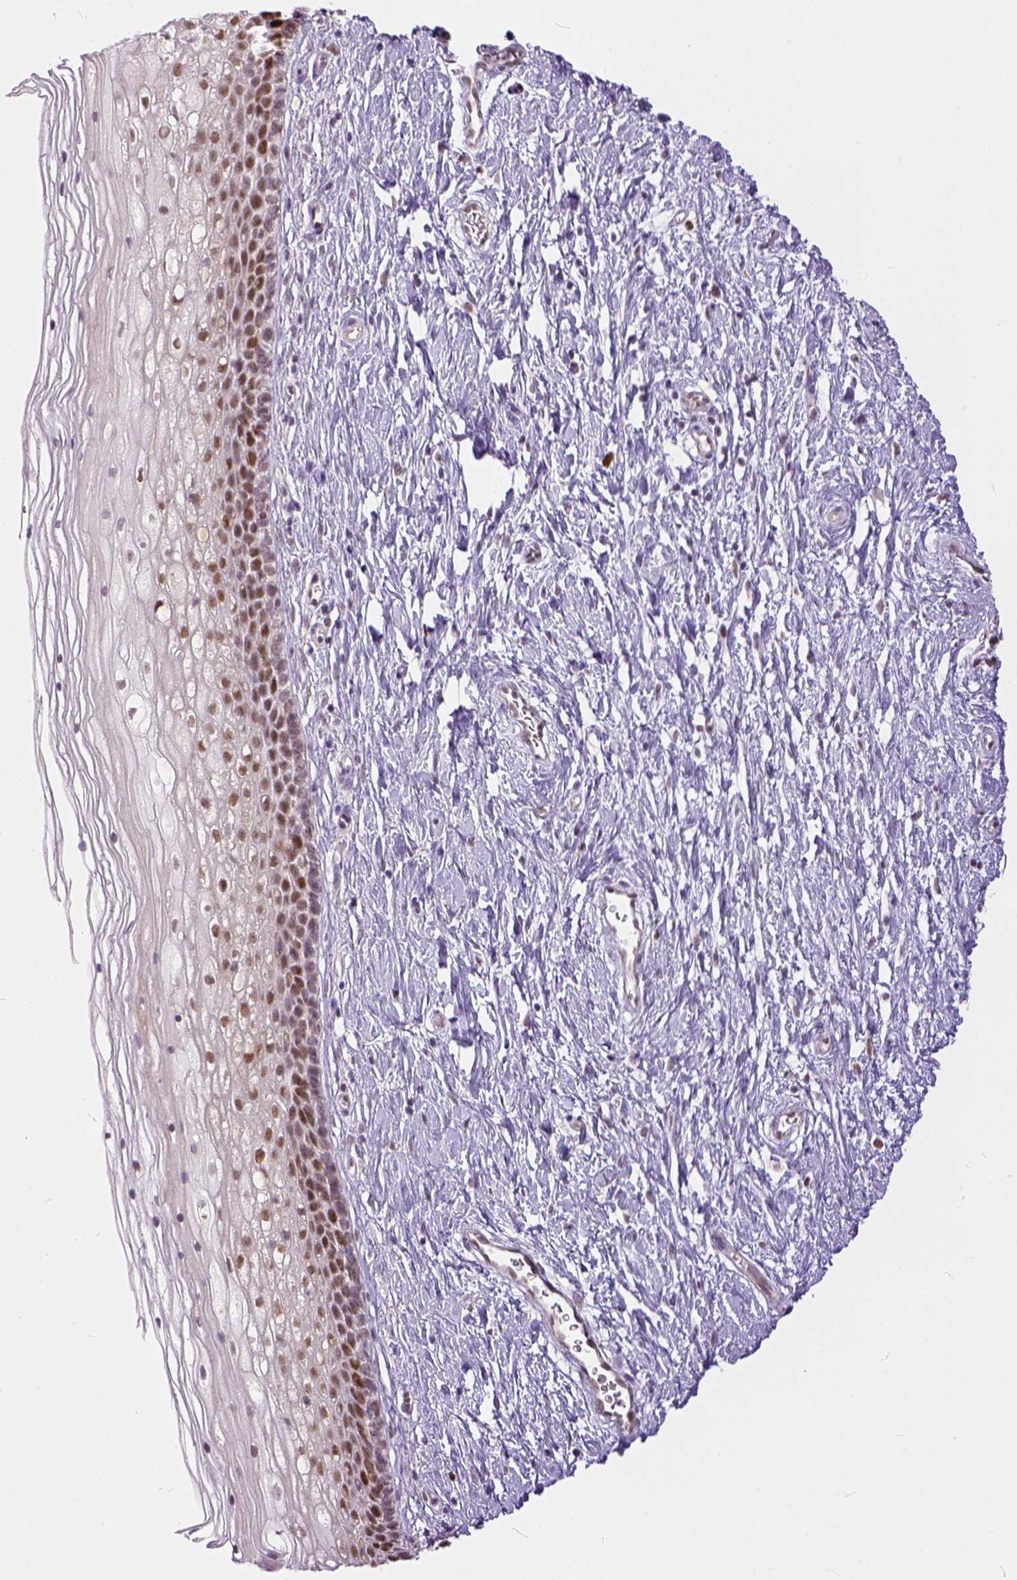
{"staining": {"intensity": "strong", "quantity": ">75%", "location": "nuclear"}, "tissue": "cervix", "cell_type": "Glandular cells", "image_type": "normal", "snomed": [{"axis": "morphology", "description": "Normal tissue, NOS"}, {"axis": "topography", "description": "Cervix"}], "caption": "Immunohistochemical staining of benign cervix displays high levels of strong nuclear staining in about >75% of glandular cells.", "gene": "ERCC1", "patient": {"sex": "female", "age": 34}}